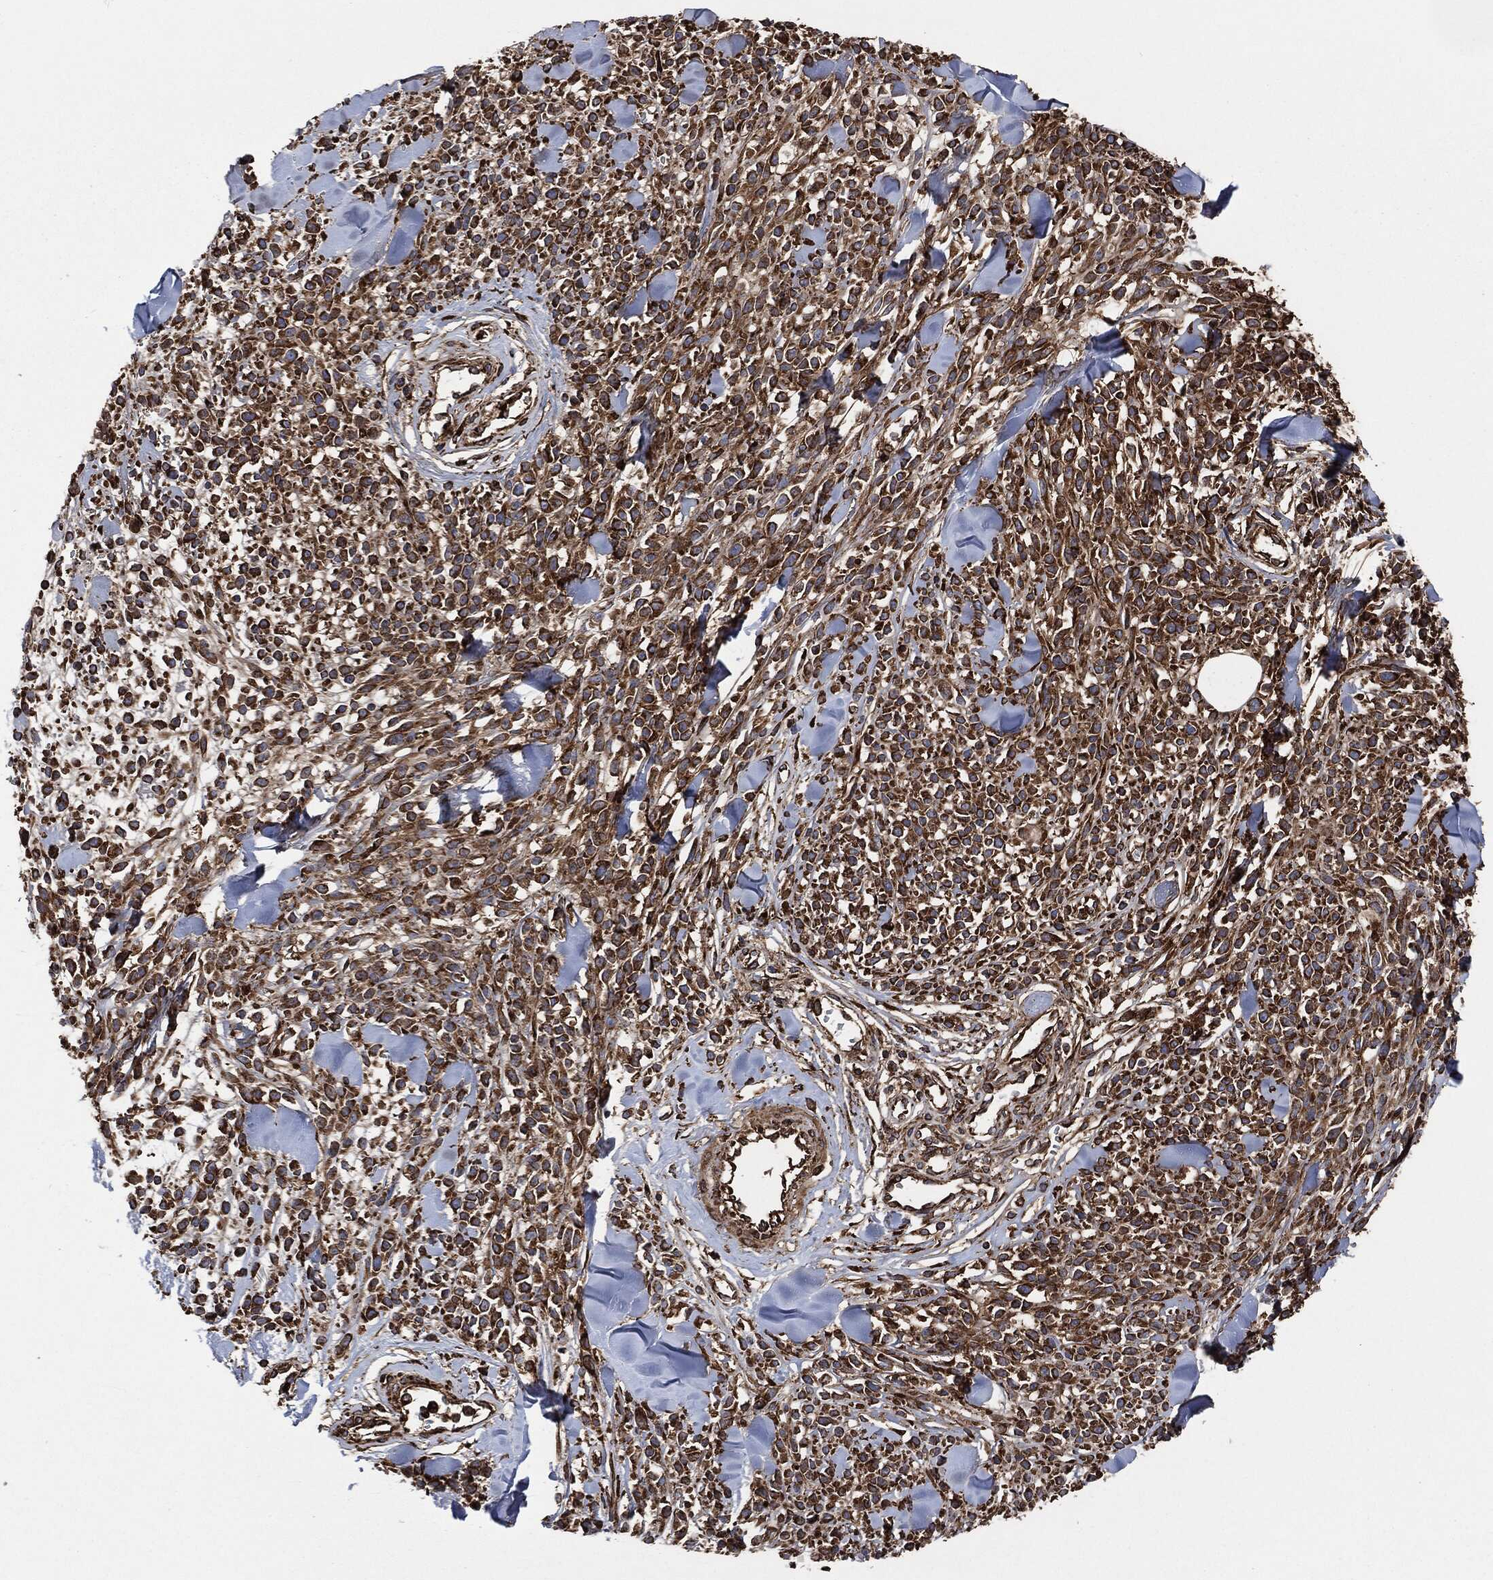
{"staining": {"intensity": "strong", "quantity": ">75%", "location": "cytoplasmic/membranous"}, "tissue": "melanoma", "cell_type": "Tumor cells", "image_type": "cancer", "snomed": [{"axis": "morphology", "description": "Malignant melanoma, NOS"}, {"axis": "topography", "description": "Skin"}, {"axis": "topography", "description": "Skin of trunk"}], "caption": "The immunohistochemical stain labels strong cytoplasmic/membranous positivity in tumor cells of malignant melanoma tissue.", "gene": "AMFR", "patient": {"sex": "male", "age": 74}}